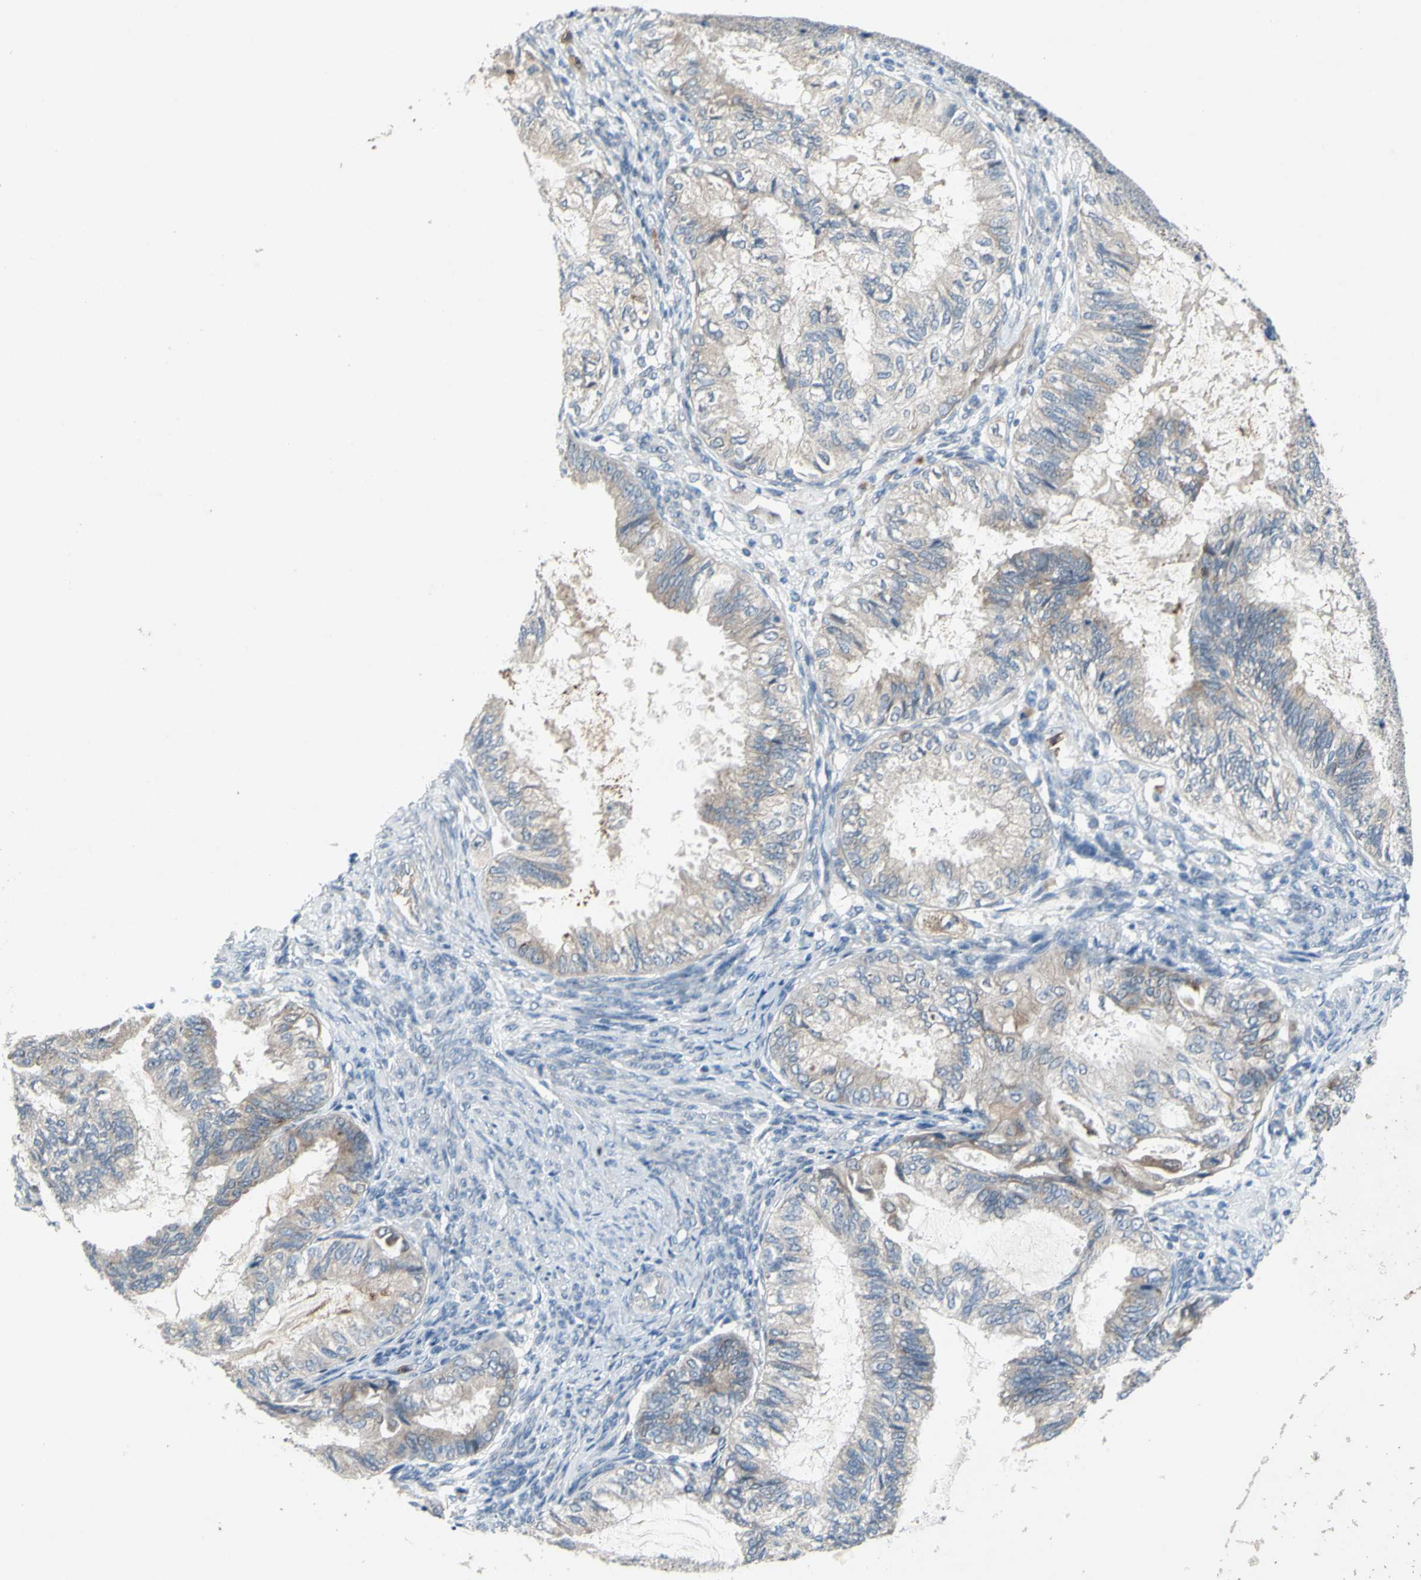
{"staining": {"intensity": "weak", "quantity": ">75%", "location": "cytoplasmic/membranous"}, "tissue": "cervical cancer", "cell_type": "Tumor cells", "image_type": "cancer", "snomed": [{"axis": "morphology", "description": "Normal tissue, NOS"}, {"axis": "morphology", "description": "Adenocarcinoma, NOS"}, {"axis": "topography", "description": "Cervix"}, {"axis": "topography", "description": "Endometrium"}], "caption": "Brown immunohistochemical staining in human cervical cancer demonstrates weak cytoplasmic/membranous staining in approximately >75% of tumor cells. (DAB IHC, brown staining for protein, blue staining for nuclei).", "gene": "GRAMD2B", "patient": {"sex": "female", "age": 86}}